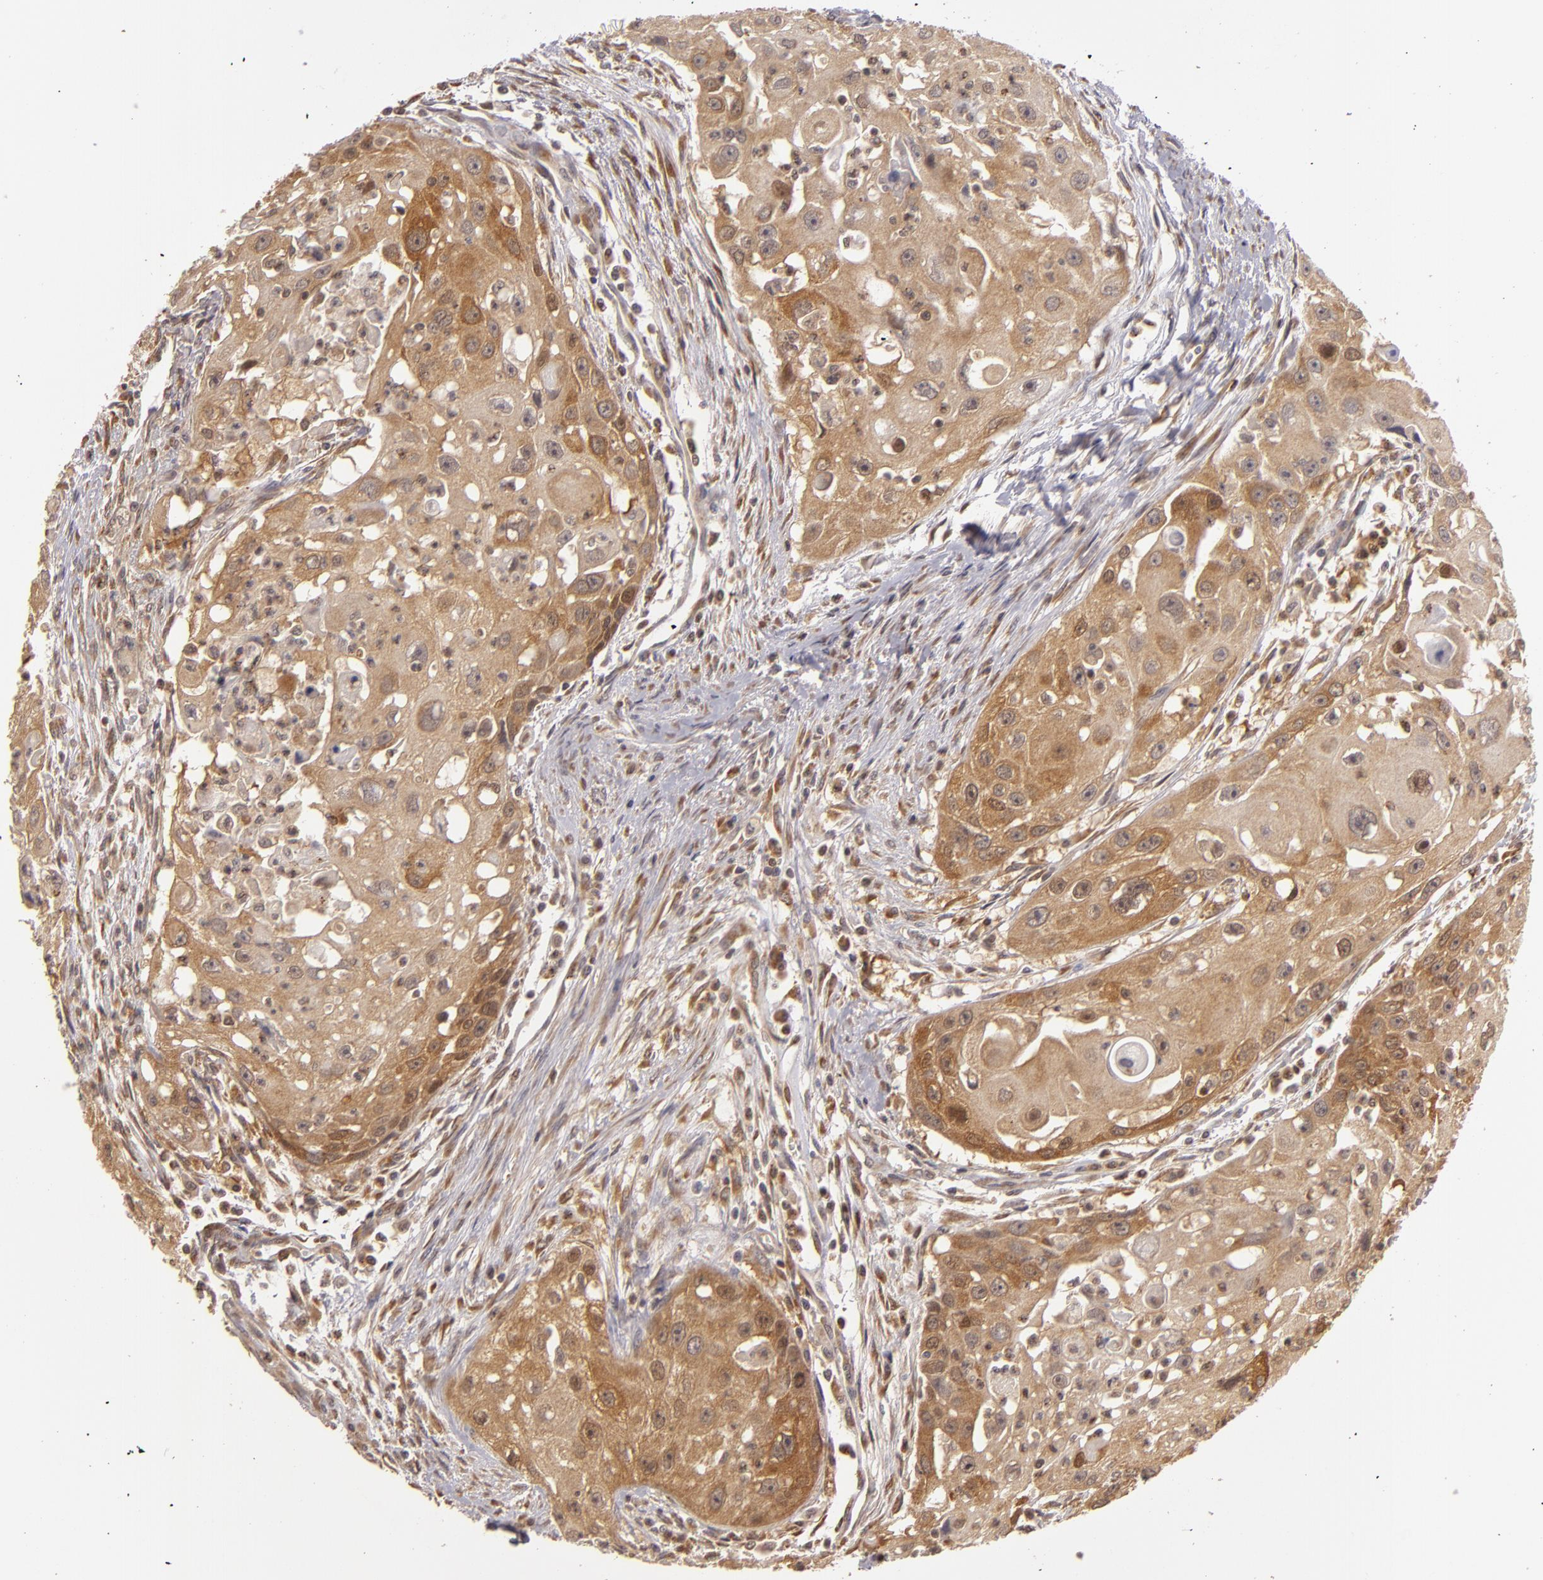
{"staining": {"intensity": "moderate", "quantity": ">75%", "location": "cytoplasmic/membranous"}, "tissue": "head and neck cancer", "cell_type": "Tumor cells", "image_type": "cancer", "snomed": [{"axis": "morphology", "description": "Squamous cell carcinoma, NOS"}, {"axis": "topography", "description": "Head-Neck"}], "caption": "Protein analysis of squamous cell carcinoma (head and neck) tissue demonstrates moderate cytoplasmic/membranous positivity in approximately >75% of tumor cells. The protein of interest is stained brown, and the nuclei are stained in blue (DAB IHC with brightfield microscopy, high magnification).", "gene": "MAPK3", "patient": {"sex": "male", "age": 64}}